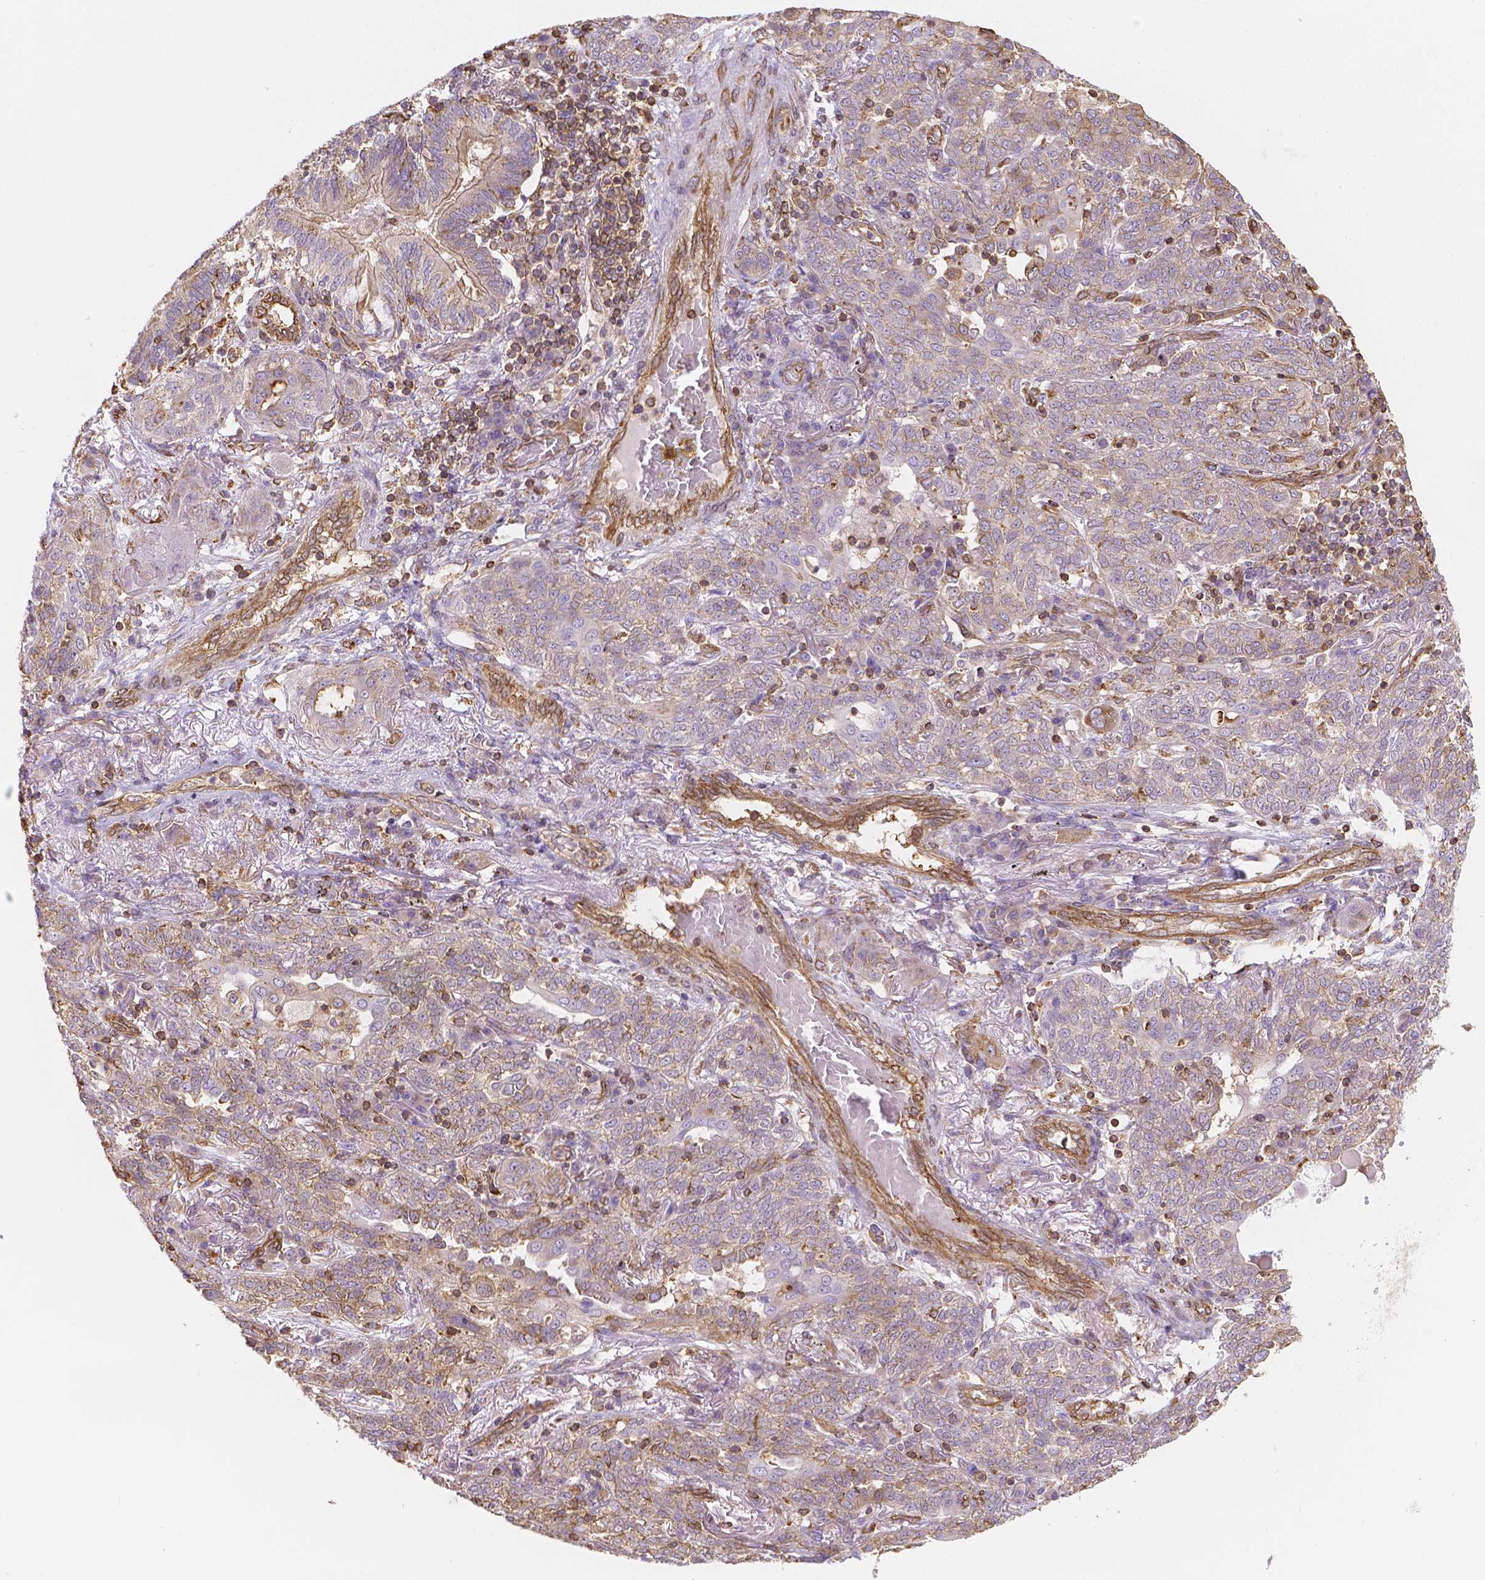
{"staining": {"intensity": "weak", "quantity": "<25%", "location": "cytoplasmic/membranous"}, "tissue": "lung cancer", "cell_type": "Tumor cells", "image_type": "cancer", "snomed": [{"axis": "morphology", "description": "Squamous cell carcinoma, NOS"}, {"axis": "topography", "description": "Lung"}], "caption": "Squamous cell carcinoma (lung) was stained to show a protein in brown. There is no significant expression in tumor cells.", "gene": "DMWD", "patient": {"sex": "female", "age": 70}}